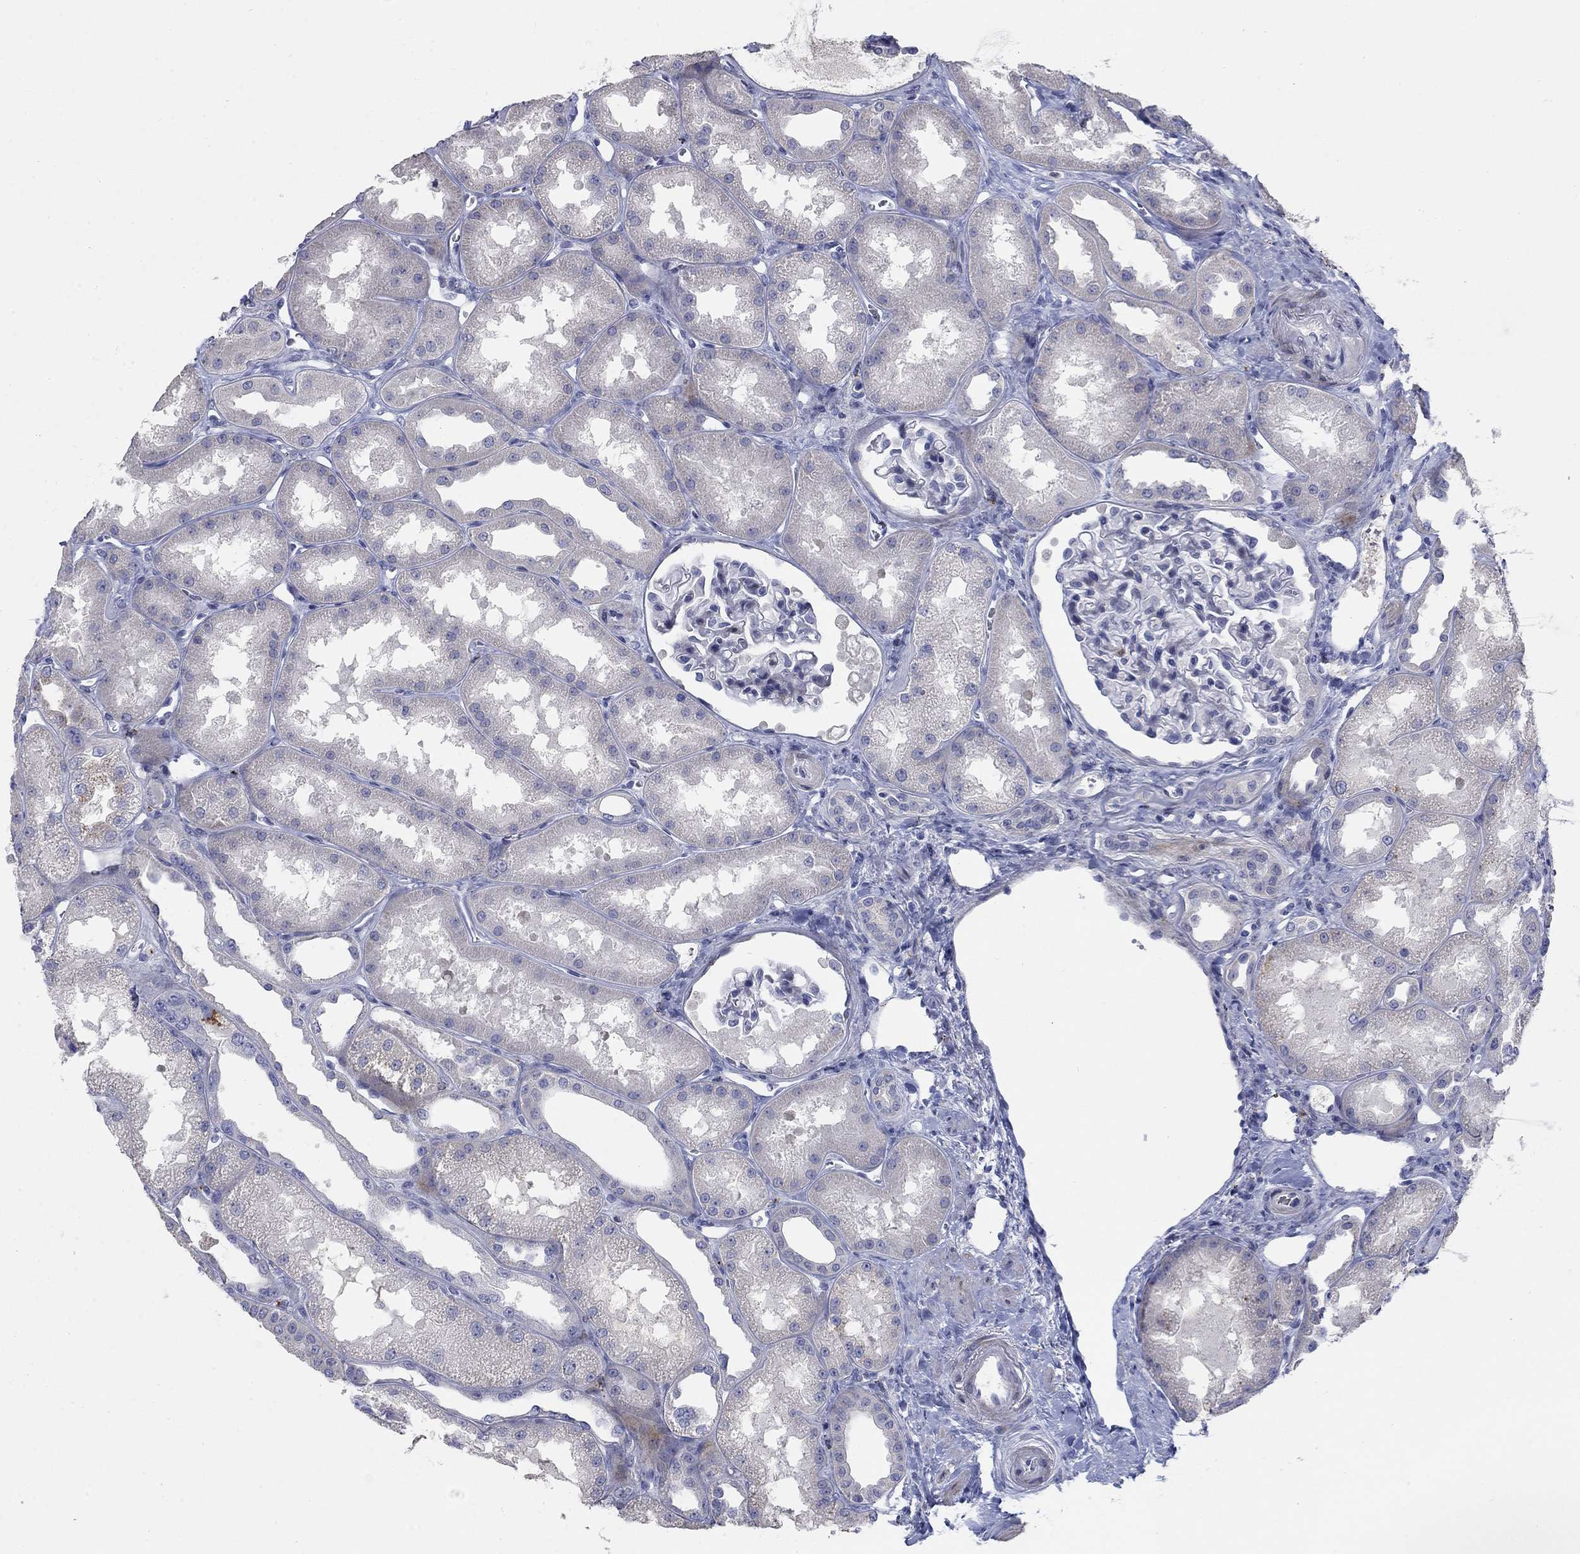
{"staining": {"intensity": "negative", "quantity": "none", "location": "none"}, "tissue": "kidney", "cell_type": "Cells in glomeruli", "image_type": "normal", "snomed": [{"axis": "morphology", "description": "Normal tissue, NOS"}, {"axis": "topography", "description": "Kidney"}], "caption": "High power microscopy histopathology image of an IHC micrograph of benign kidney, revealing no significant staining in cells in glomeruli.", "gene": "TMEM249", "patient": {"sex": "male", "age": 61}}